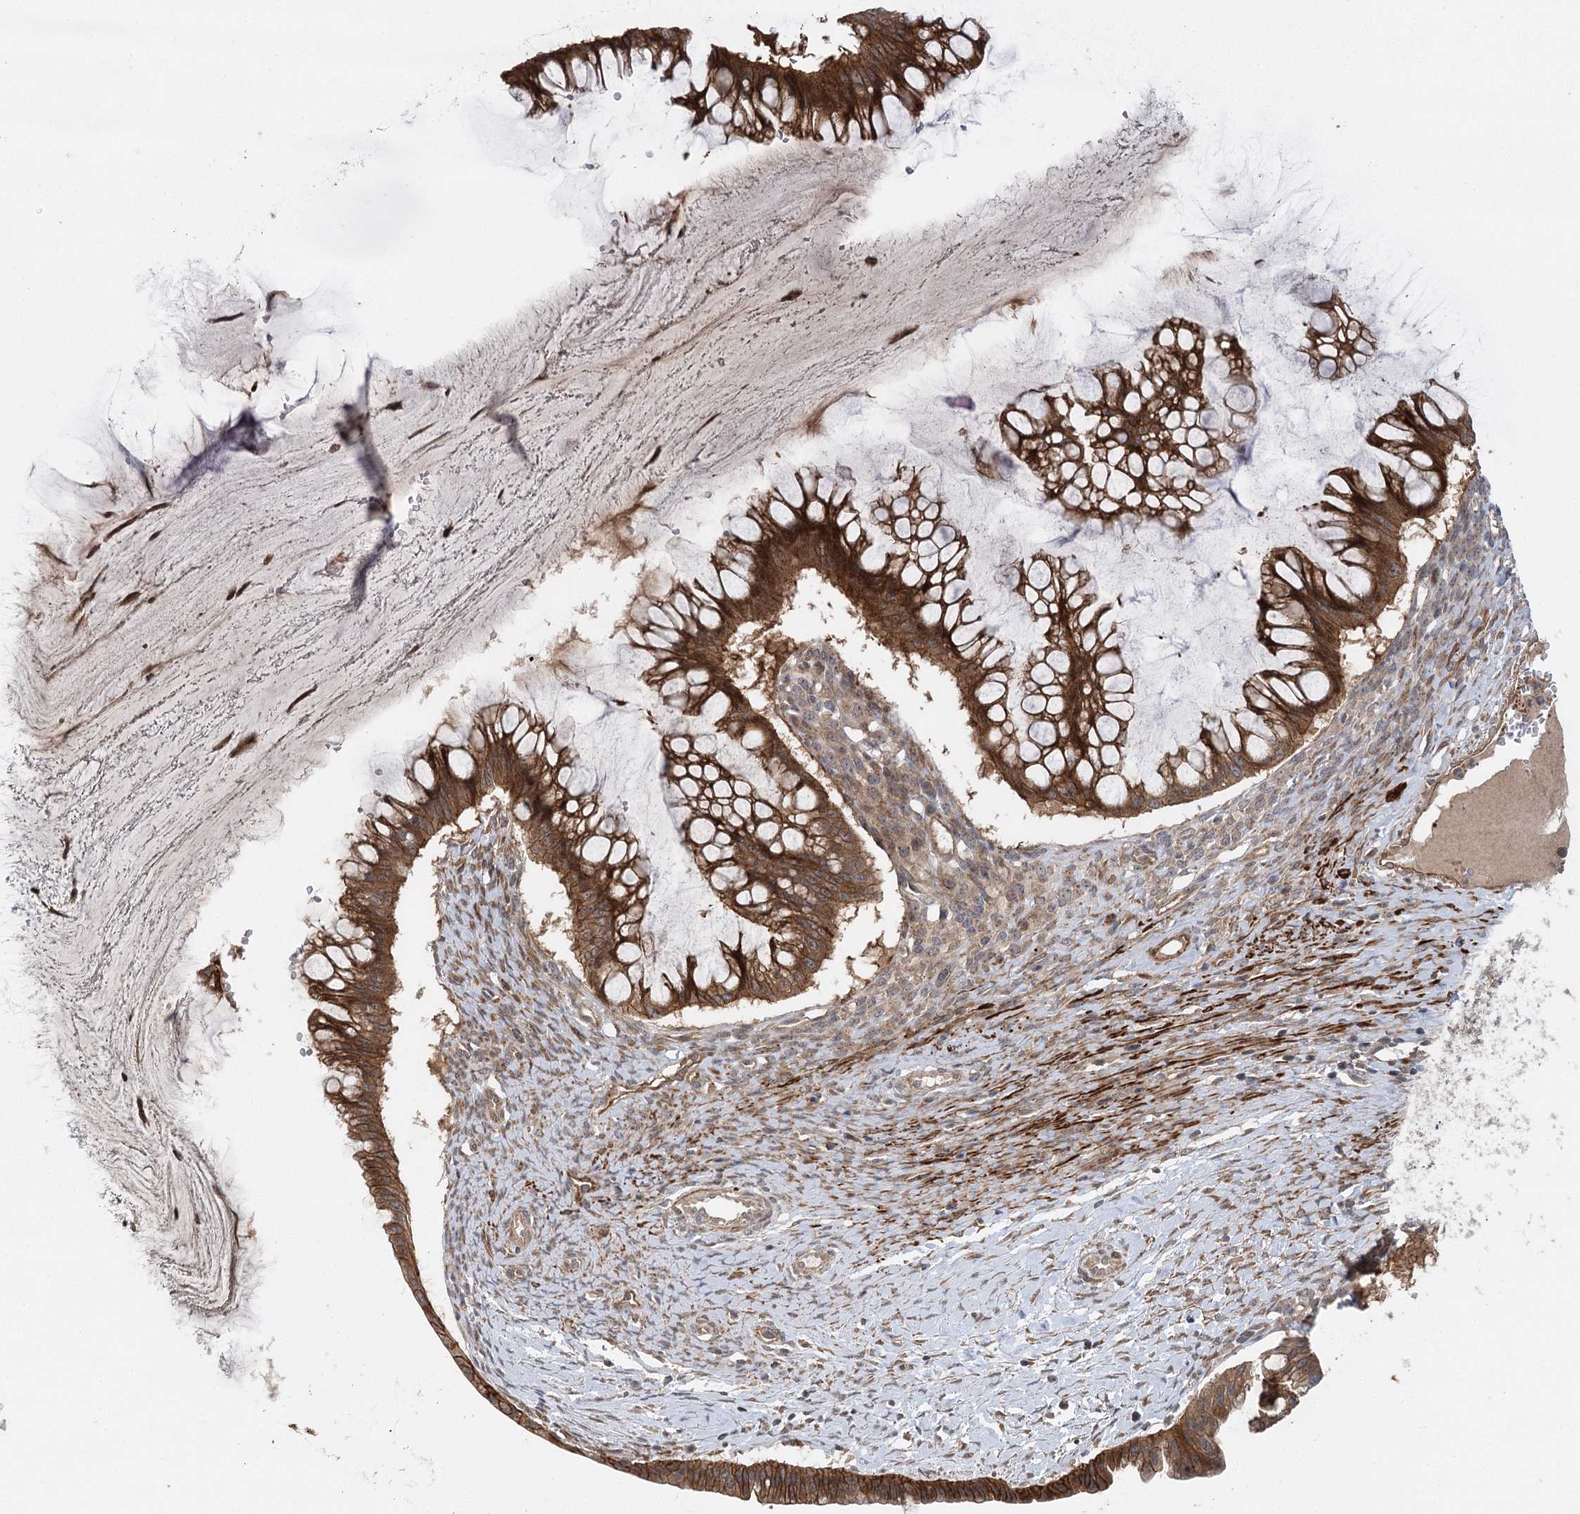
{"staining": {"intensity": "strong", "quantity": ">75%", "location": "cytoplasmic/membranous"}, "tissue": "ovarian cancer", "cell_type": "Tumor cells", "image_type": "cancer", "snomed": [{"axis": "morphology", "description": "Cystadenocarcinoma, mucinous, NOS"}, {"axis": "topography", "description": "Ovary"}], "caption": "Brown immunohistochemical staining in human ovarian mucinous cystadenocarcinoma exhibits strong cytoplasmic/membranous staining in approximately >75% of tumor cells.", "gene": "KCNN2", "patient": {"sex": "female", "age": 73}}